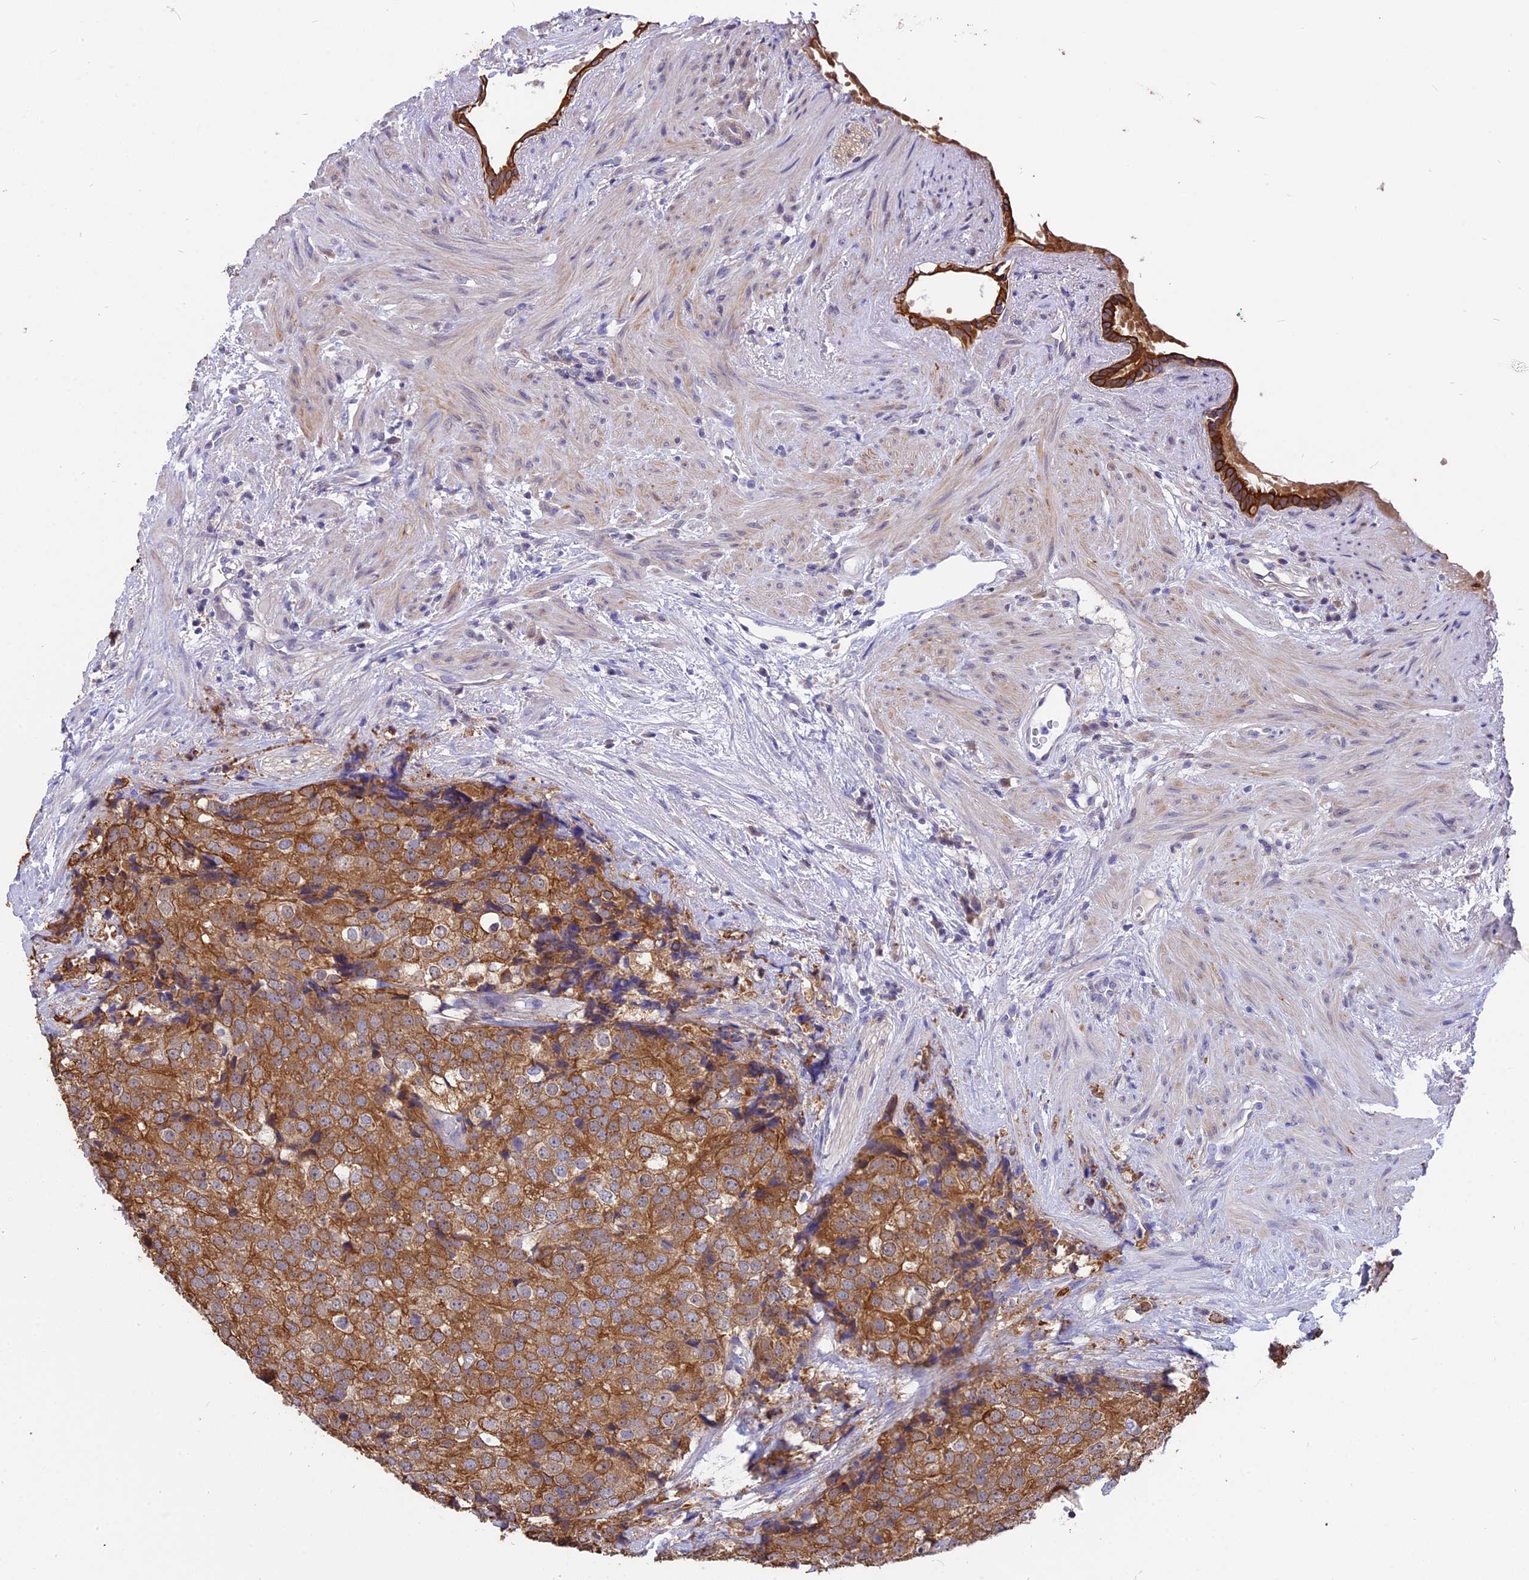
{"staining": {"intensity": "moderate", "quantity": ">75%", "location": "cytoplasmic/membranous"}, "tissue": "prostate cancer", "cell_type": "Tumor cells", "image_type": "cancer", "snomed": [{"axis": "morphology", "description": "Adenocarcinoma, High grade"}, {"axis": "topography", "description": "Prostate"}], "caption": "This photomicrograph displays prostate adenocarcinoma (high-grade) stained with IHC to label a protein in brown. The cytoplasmic/membranous of tumor cells show moderate positivity for the protein. Nuclei are counter-stained blue.", "gene": "STUB1", "patient": {"sex": "male", "age": 49}}